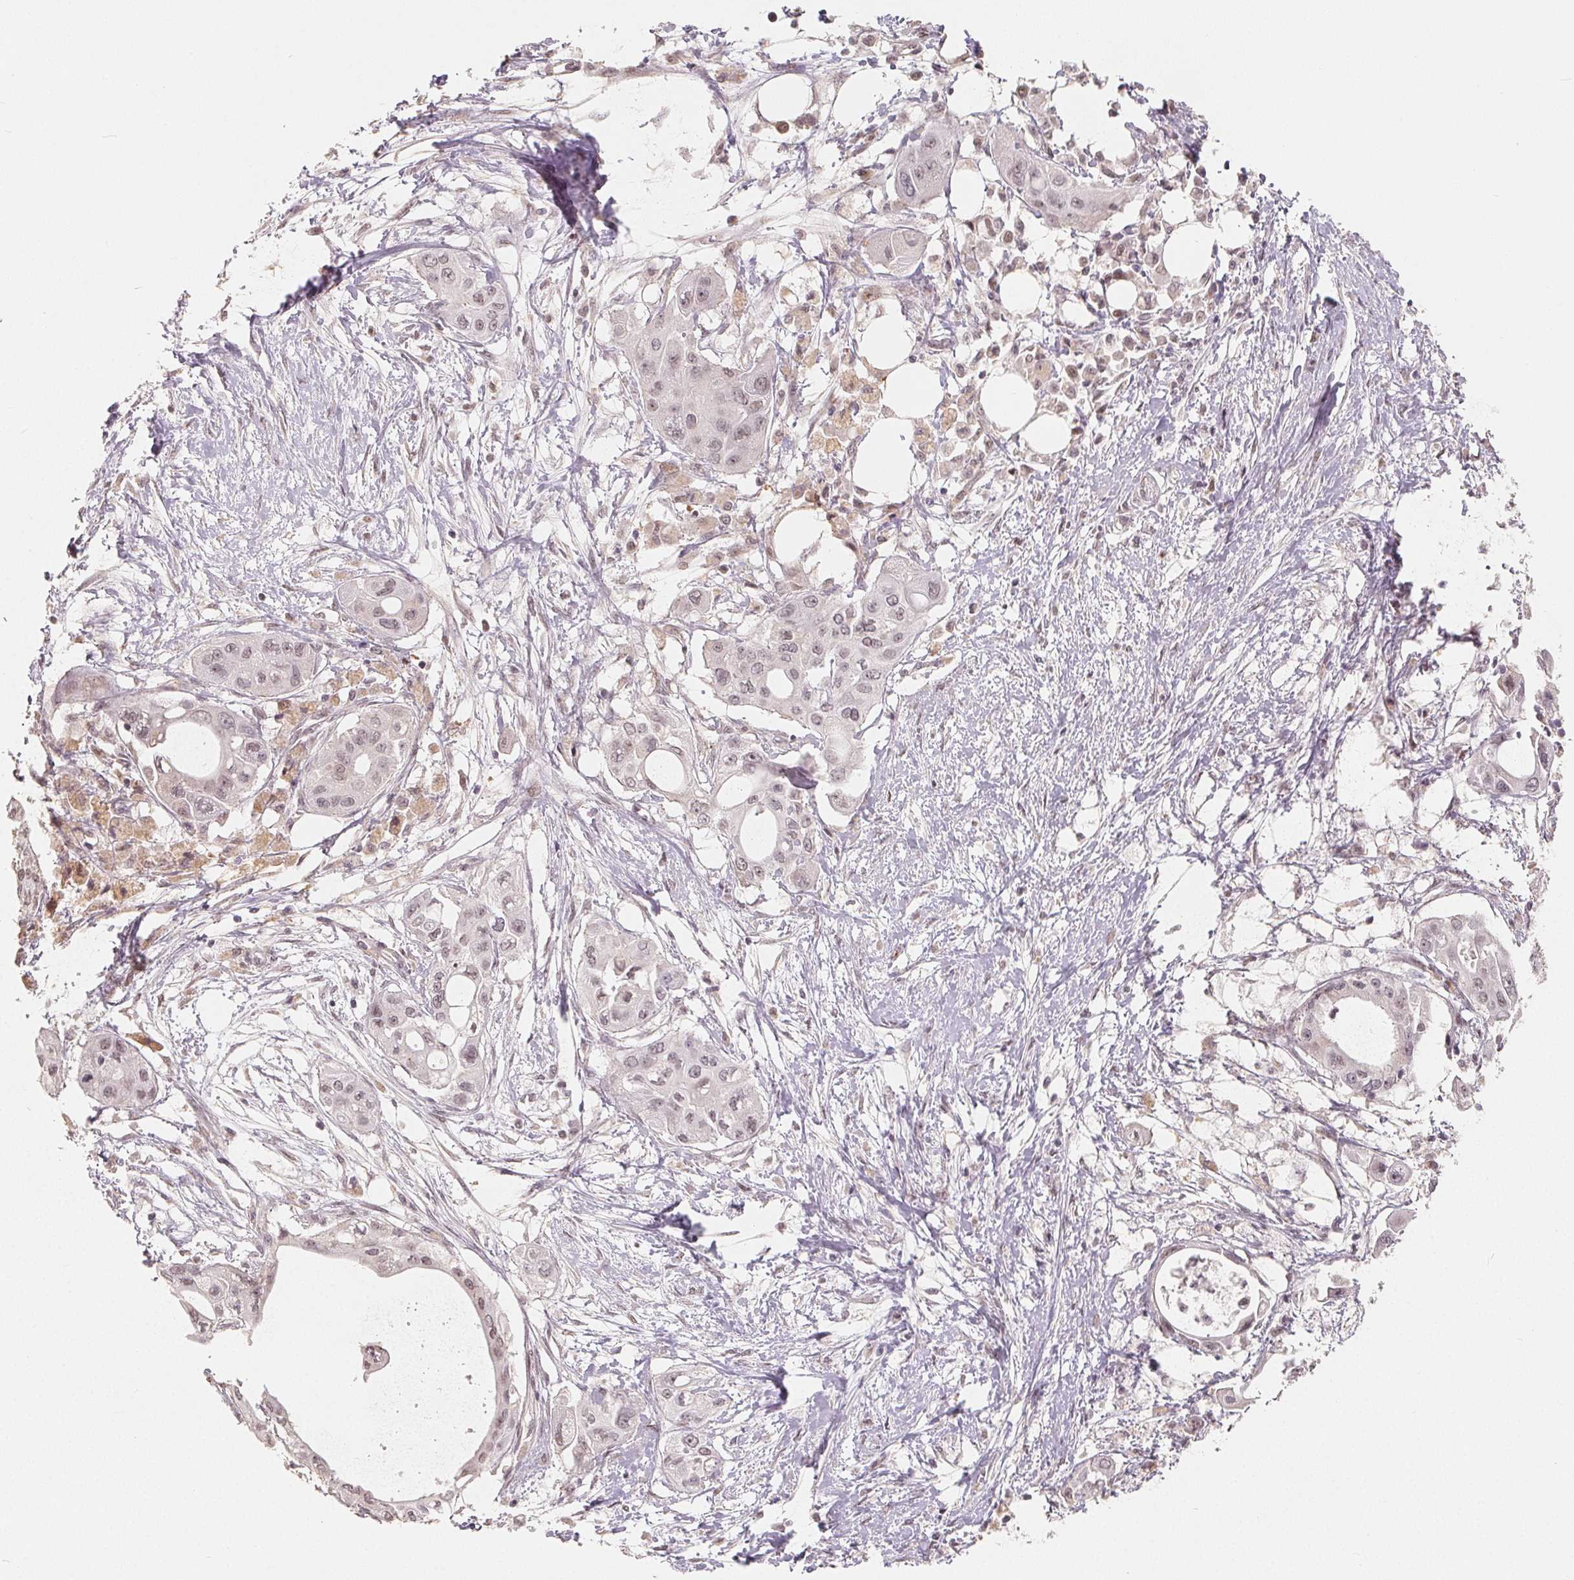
{"staining": {"intensity": "weak", "quantity": "<25%", "location": "nuclear"}, "tissue": "pancreatic cancer", "cell_type": "Tumor cells", "image_type": "cancer", "snomed": [{"axis": "morphology", "description": "Adenocarcinoma, NOS"}, {"axis": "topography", "description": "Pancreas"}], "caption": "Tumor cells are negative for protein expression in human pancreatic adenocarcinoma.", "gene": "CCDC138", "patient": {"sex": "female", "age": 68}}